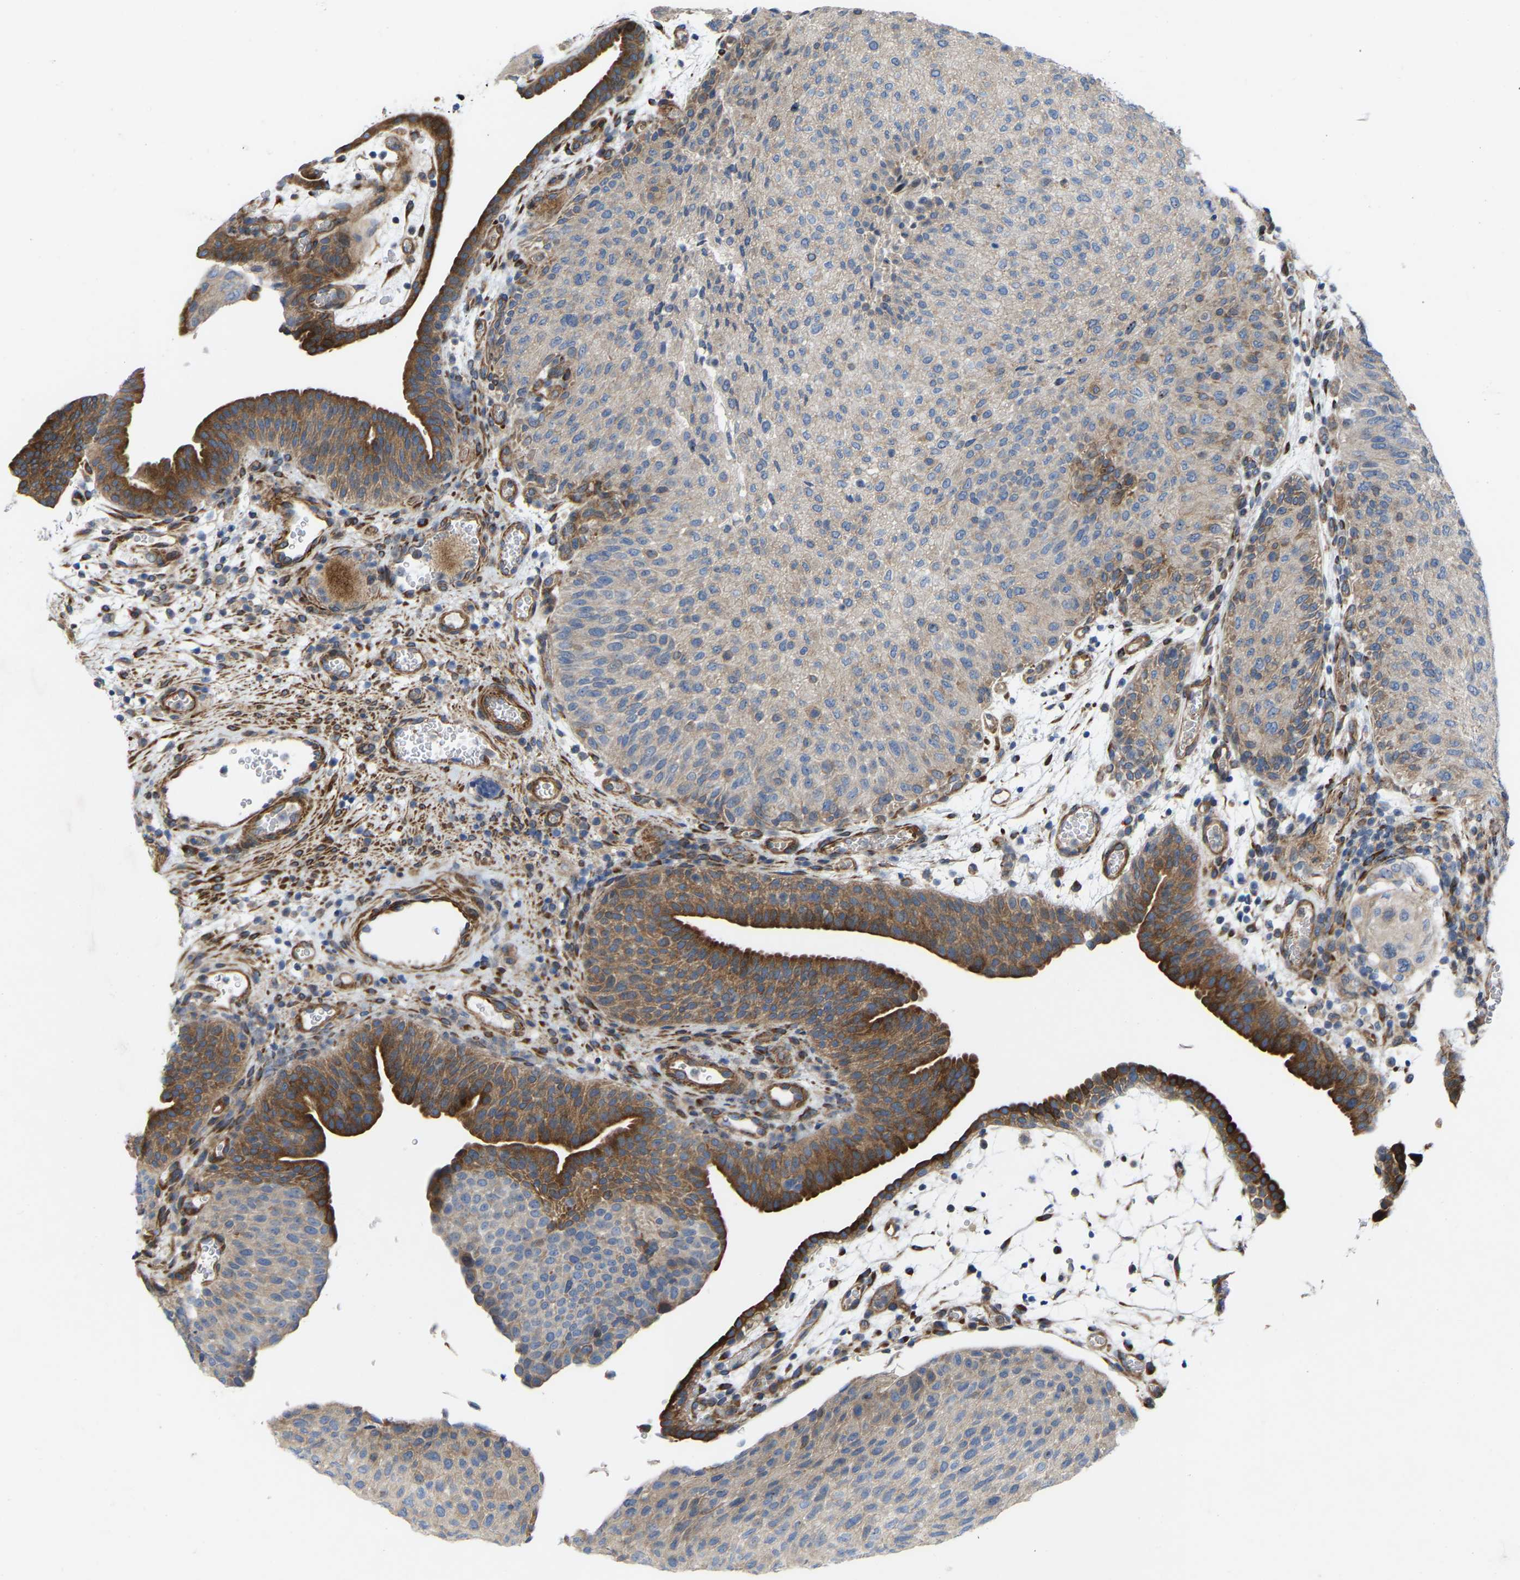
{"staining": {"intensity": "strong", "quantity": "<25%", "location": "cytoplasmic/membranous"}, "tissue": "urothelial cancer", "cell_type": "Tumor cells", "image_type": "cancer", "snomed": [{"axis": "morphology", "description": "Urothelial carcinoma, Low grade"}, {"axis": "morphology", "description": "Urothelial carcinoma, High grade"}, {"axis": "topography", "description": "Urinary bladder"}], "caption": "Brown immunohistochemical staining in human urothelial cancer reveals strong cytoplasmic/membranous expression in about <25% of tumor cells. (DAB (3,3'-diaminobenzidine) IHC with brightfield microscopy, high magnification).", "gene": "TOR1B", "patient": {"sex": "male", "age": 35}}